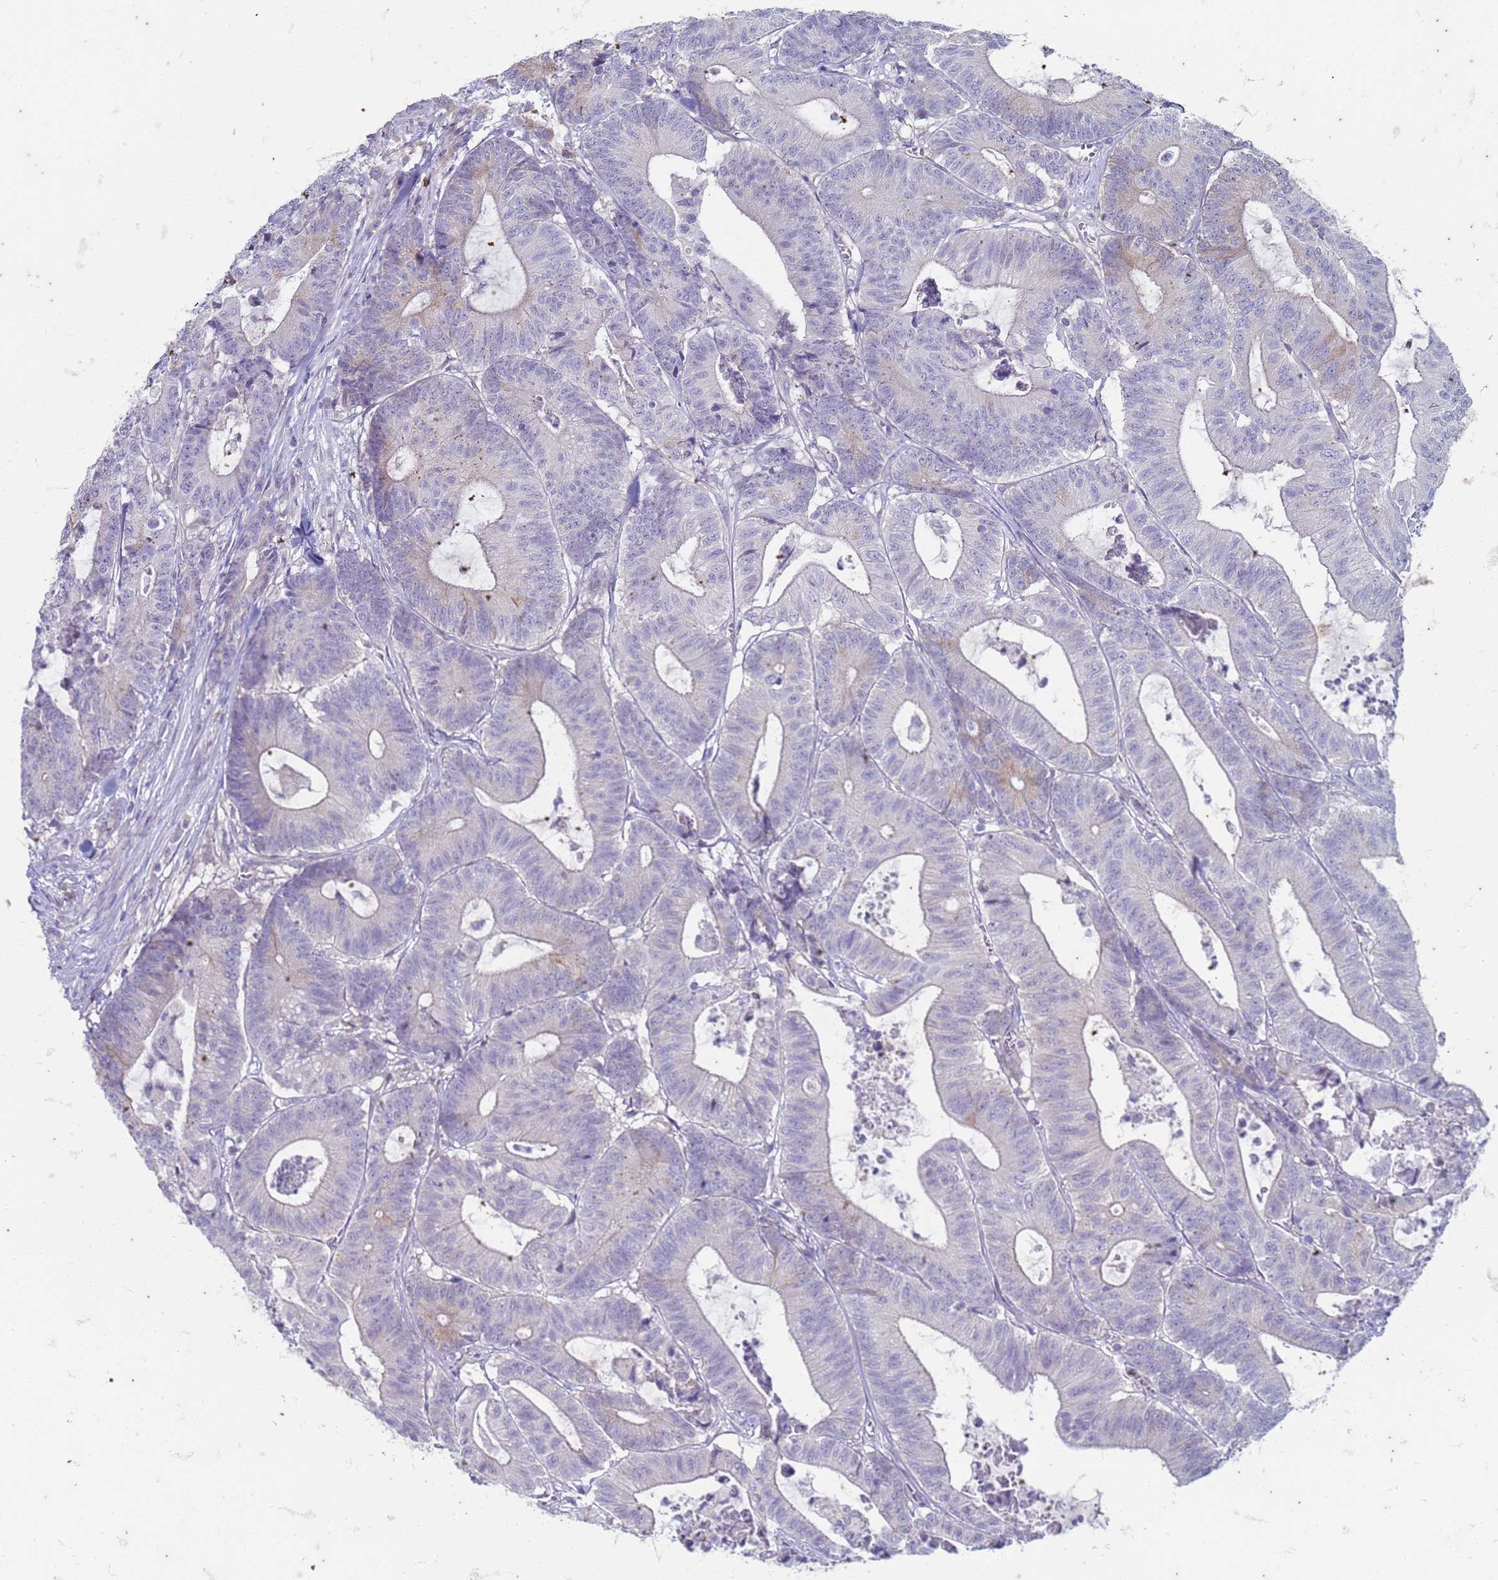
{"staining": {"intensity": "negative", "quantity": "none", "location": "none"}, "tissue": "colorectal cancer", "cell_type": "Tumor cells", "image_type": "cancer", "snomed": [{"axis": "morphology", "description": "Adenocarcinoma, NOS"}, {"axis": "topography", "description": "Colon"}], "caption": "Image shows no protein expression in tumor cells of adenocarcinoma (colorectal) tissue.", "gene": "SUCO", "patient": {"sex": "female", "age": 84}}